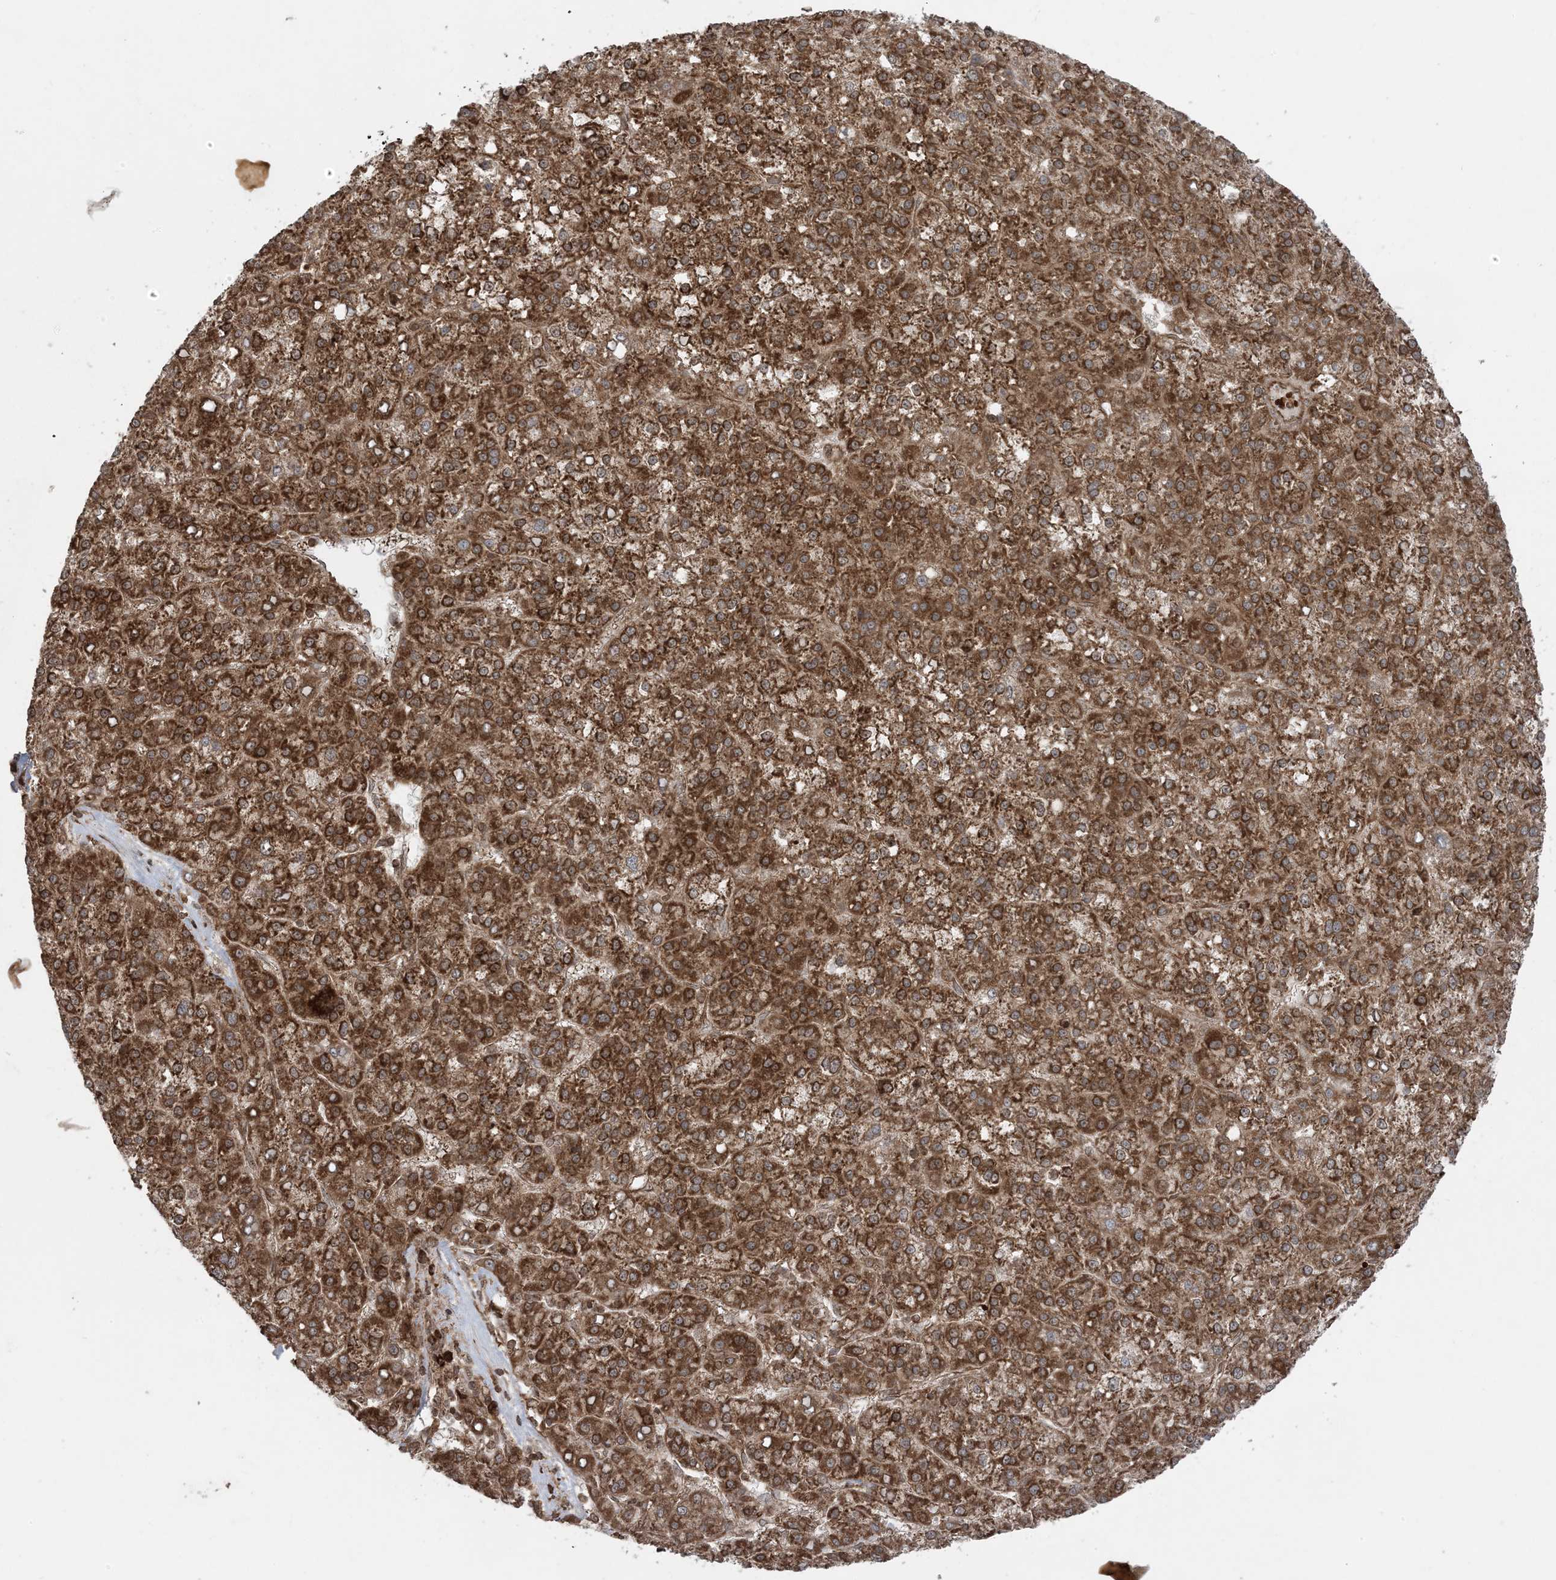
{"staining": {"intensity": "strong", "quantity": ">75%", "location": "cytoplasmic/membranous"}, "tissue": "liver cancer", "cell_type": "Tumor cells", "image_type": "cancer", "snomed": [{"axis": "morphology", "description": "Carcinoma, Hepatocellular, NOS"}, {"axis": "topography", "description": "Liver"}], "caption": "Hepatocellular carcinoma (liver) tissue demonstrates strong cytoplasmic/membranous positivity in approximately >75% of tumor cells, visualized by immunohistochemistry. (Brightfield microscopy of DAB IHC at high magnification).", "gene": "DDX19B", "patient": {"sex": "female", "age": 58}}